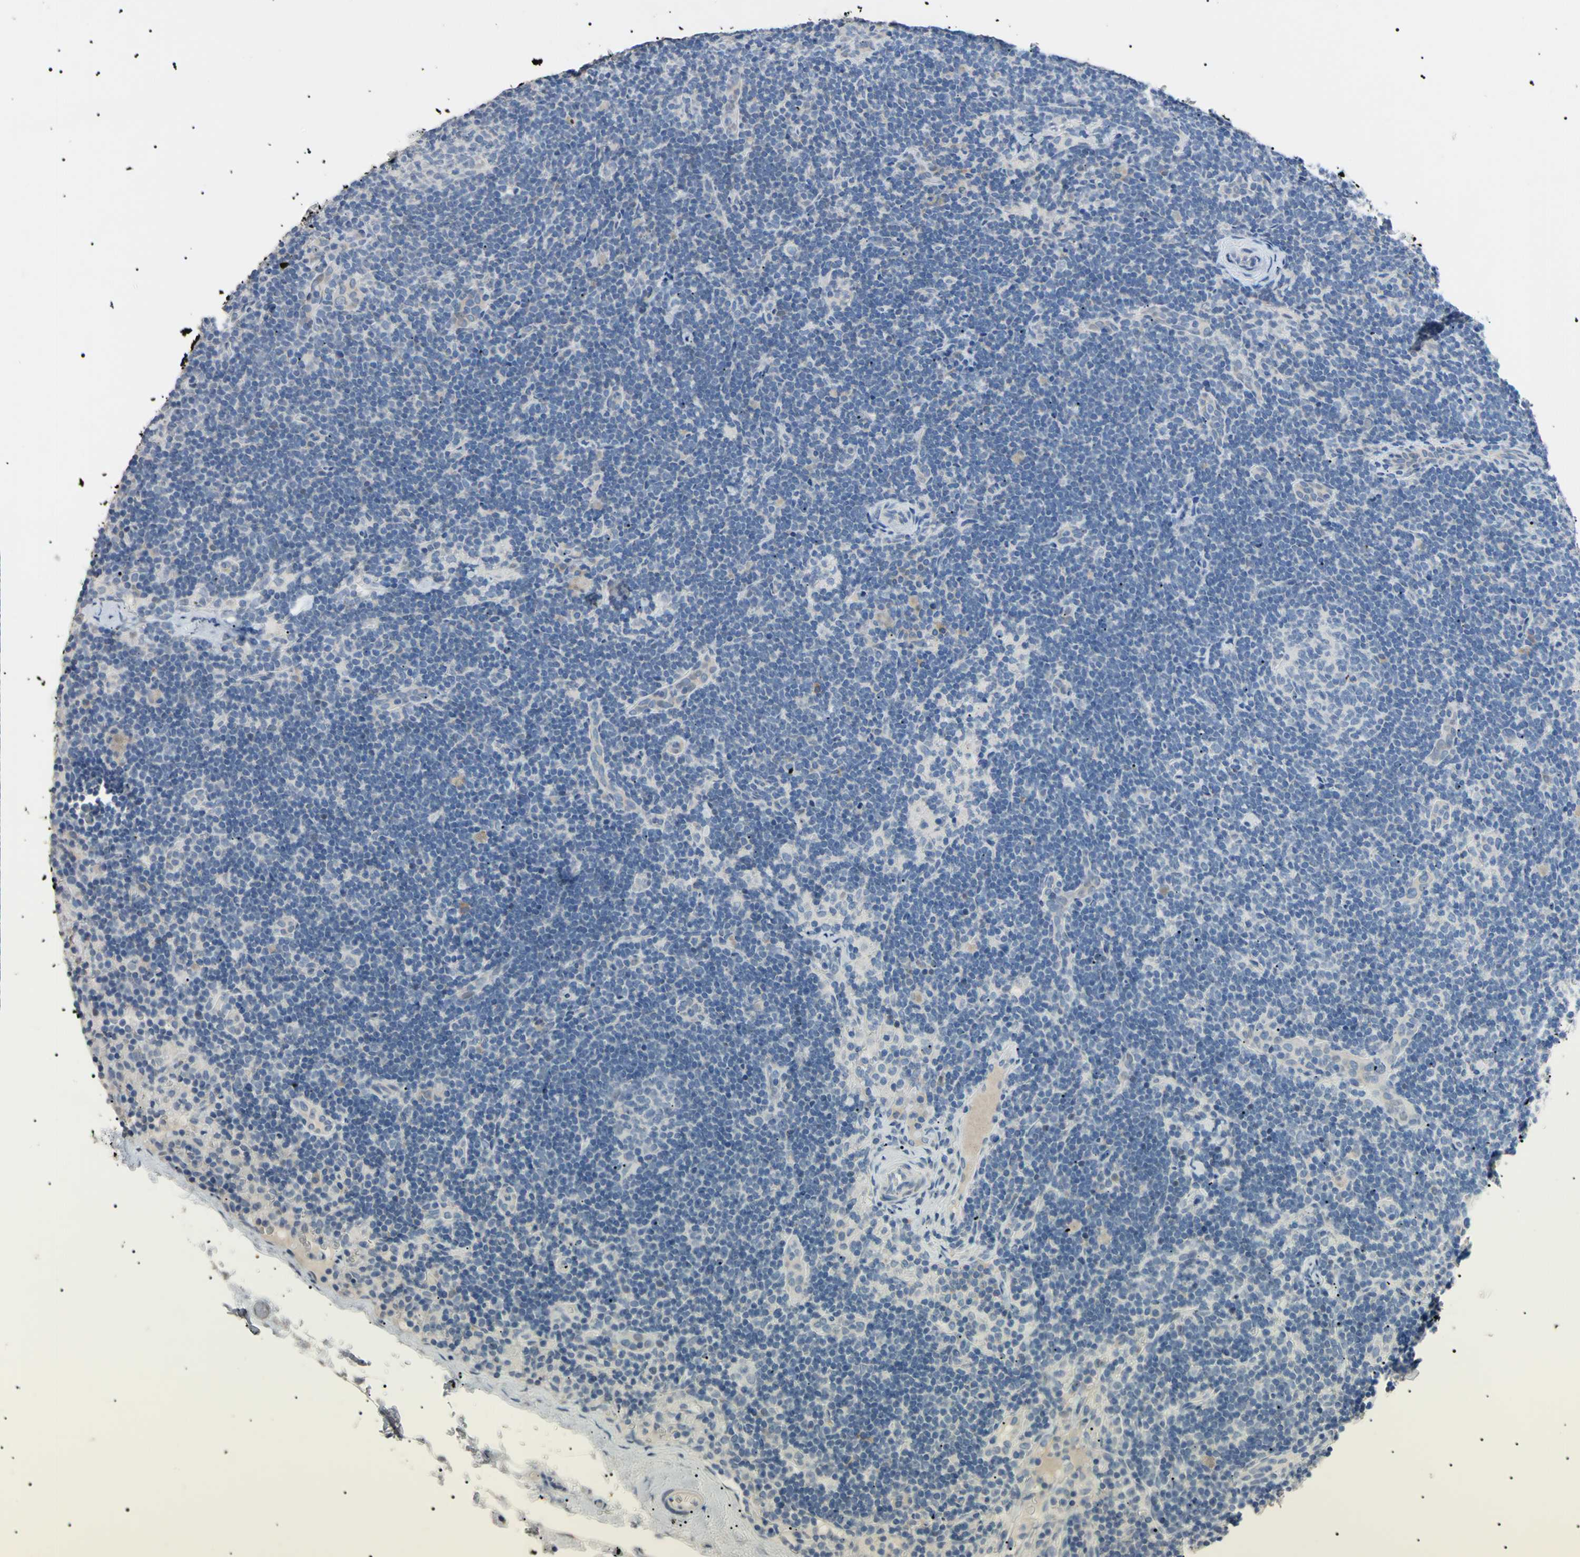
{"staining": {"intensity": "negative", "quantity": "none", "location": "none"}, "tissue": "lymph node", "cell_type": "Germinal center cells", "image_type": "normal", "snomed": [{"axis": "morphology", "description": "Normal tissue, NOS"}, {"axis": "topography", "description": "Lymph node"}], "caption": "The histopathology image shows no staining of germinal center cells in normal lymph node.", "gene": "CGB3", "patient": {"sex": "female", "age": 14}}